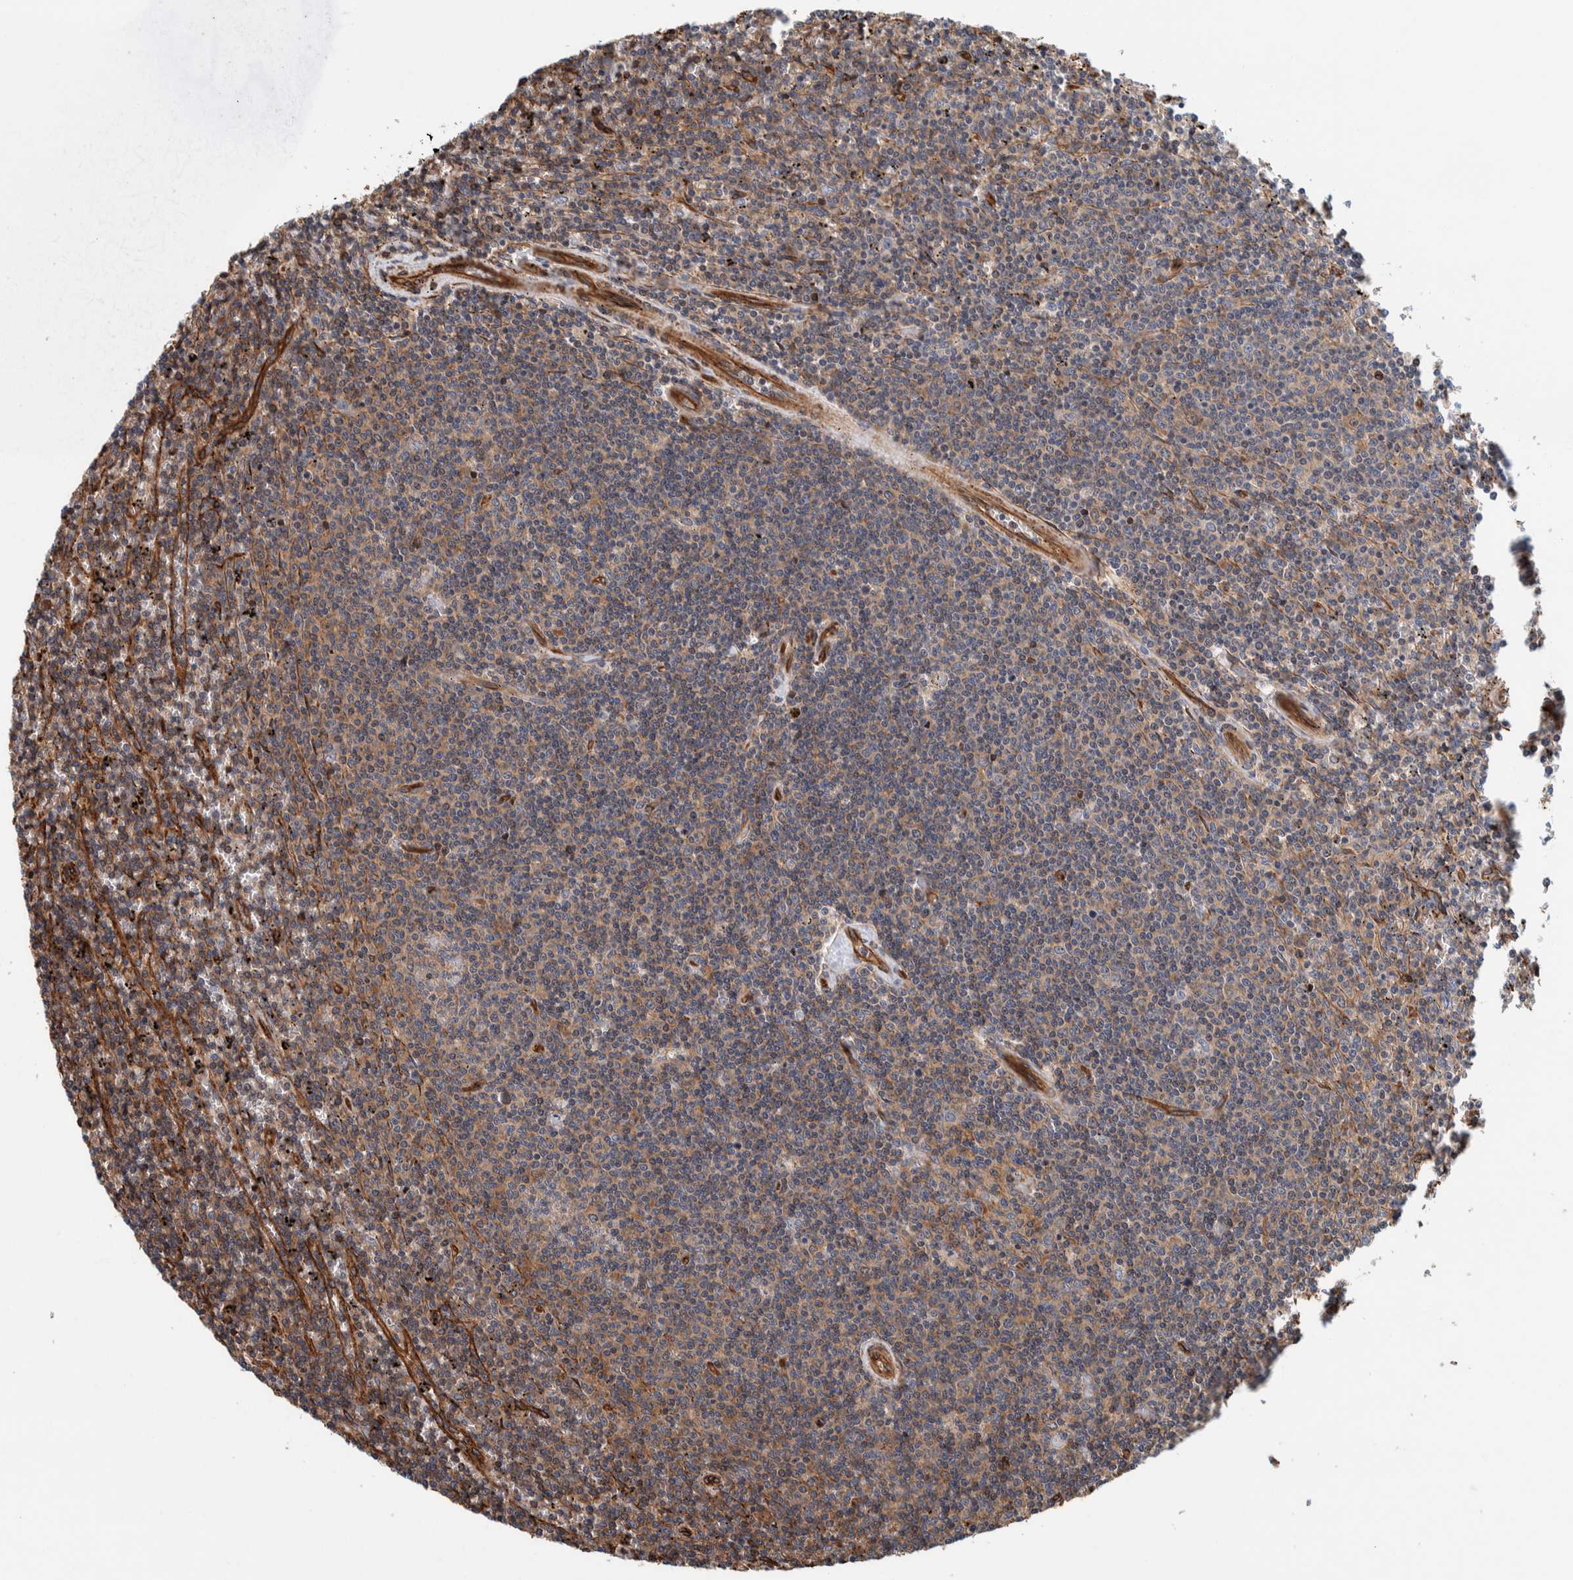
{"staining": {"intensity": "weak", "quantity": "<25%", "location": "cytoplasmic/membranous"}, "tissue": "lymphoma", "cell_type": "Tumor cells", "image_type": "cancer", "snomed": [{"axis": "morphology", "description": "Malignant lymphoma, non-Hodgkin's type, Low grade"}, {"axis": "topography", "description": "Spleen"}], "caption": "DAB (3,3'-diaminobenzidine) immunohistochemical staining of lymphoma exhibits no significant expression in tumor cells.", "gene": "PKD1L1", "patient": {"sex": "female", "age": 50}}